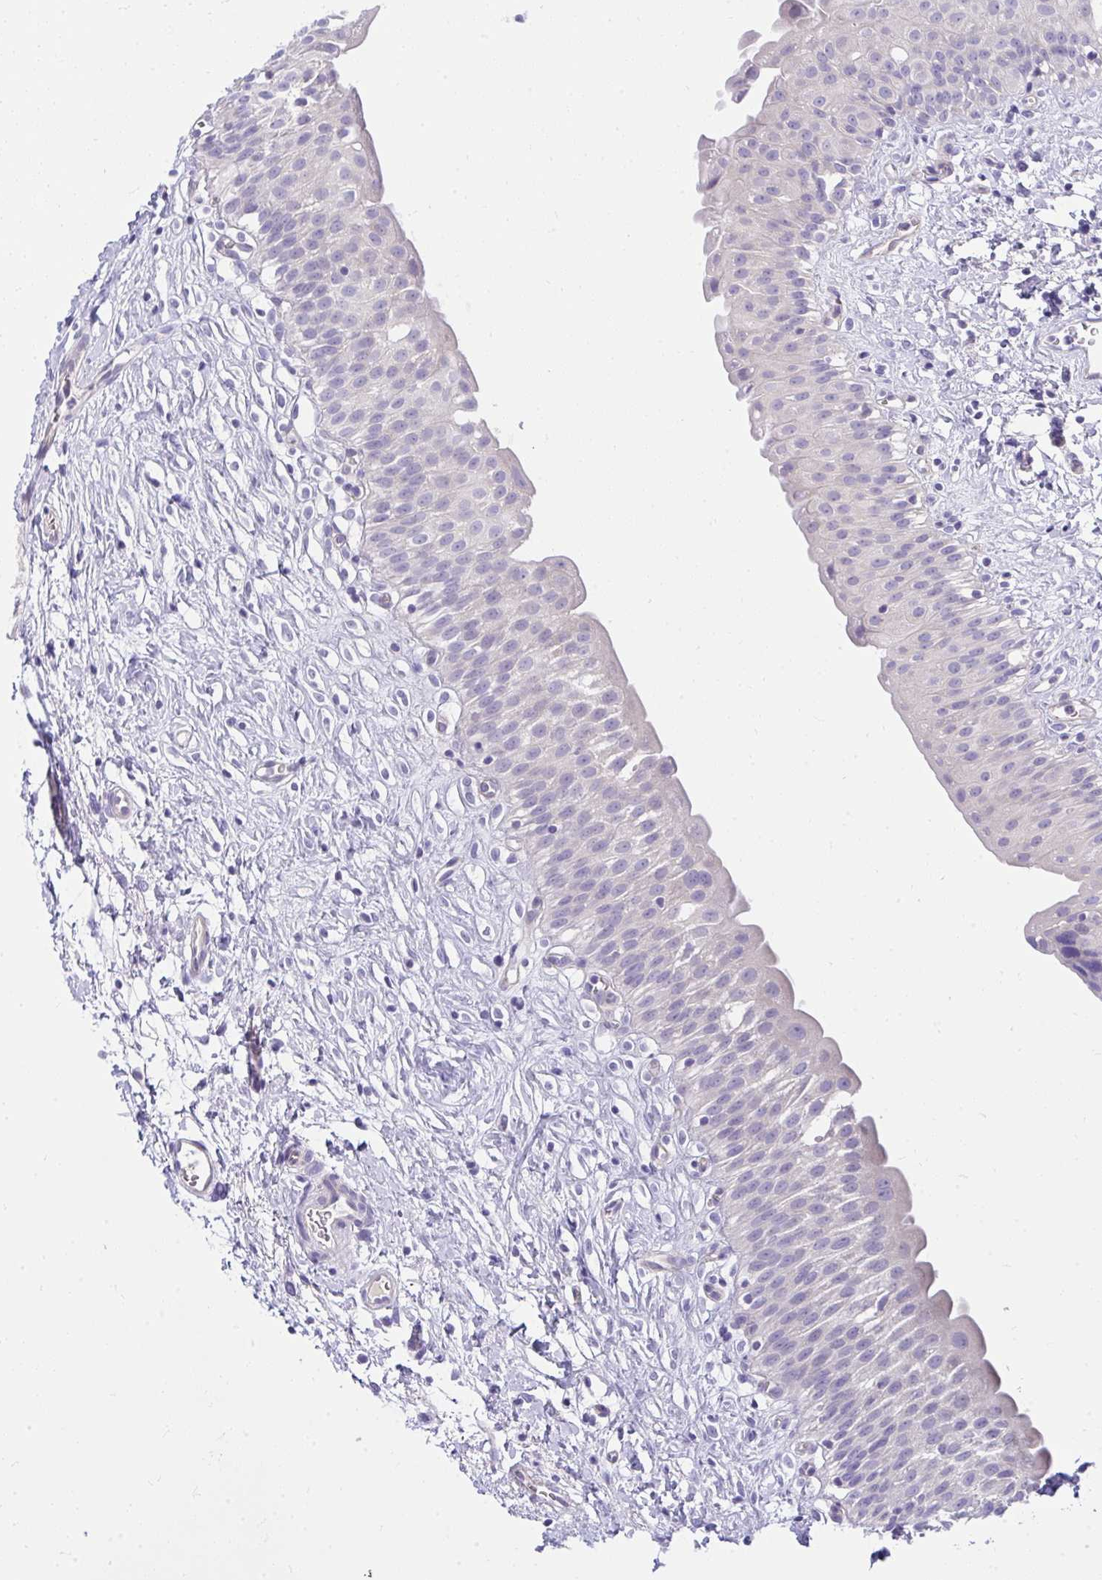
{"staining": {"intensity": "negative", "quantity": "none", "location": "none"}, "tissue": "urinary bladder", "cell_type": "Urothelial cells", "image_type": "normal", "snomed": [{"axis": "morphology", "description": "Normal tissue, NOS"}, {"axis": "topography", "description": "Urinary bladder"}], "caption": "Photomicrograph shows no protein staining in urothelial cells of normal urinary bladder. (Immunohistochemistry, brightfield microscopy, high magnification).", "gene": "LRRC36", "patient": {"sex": "male", "age": 51}}